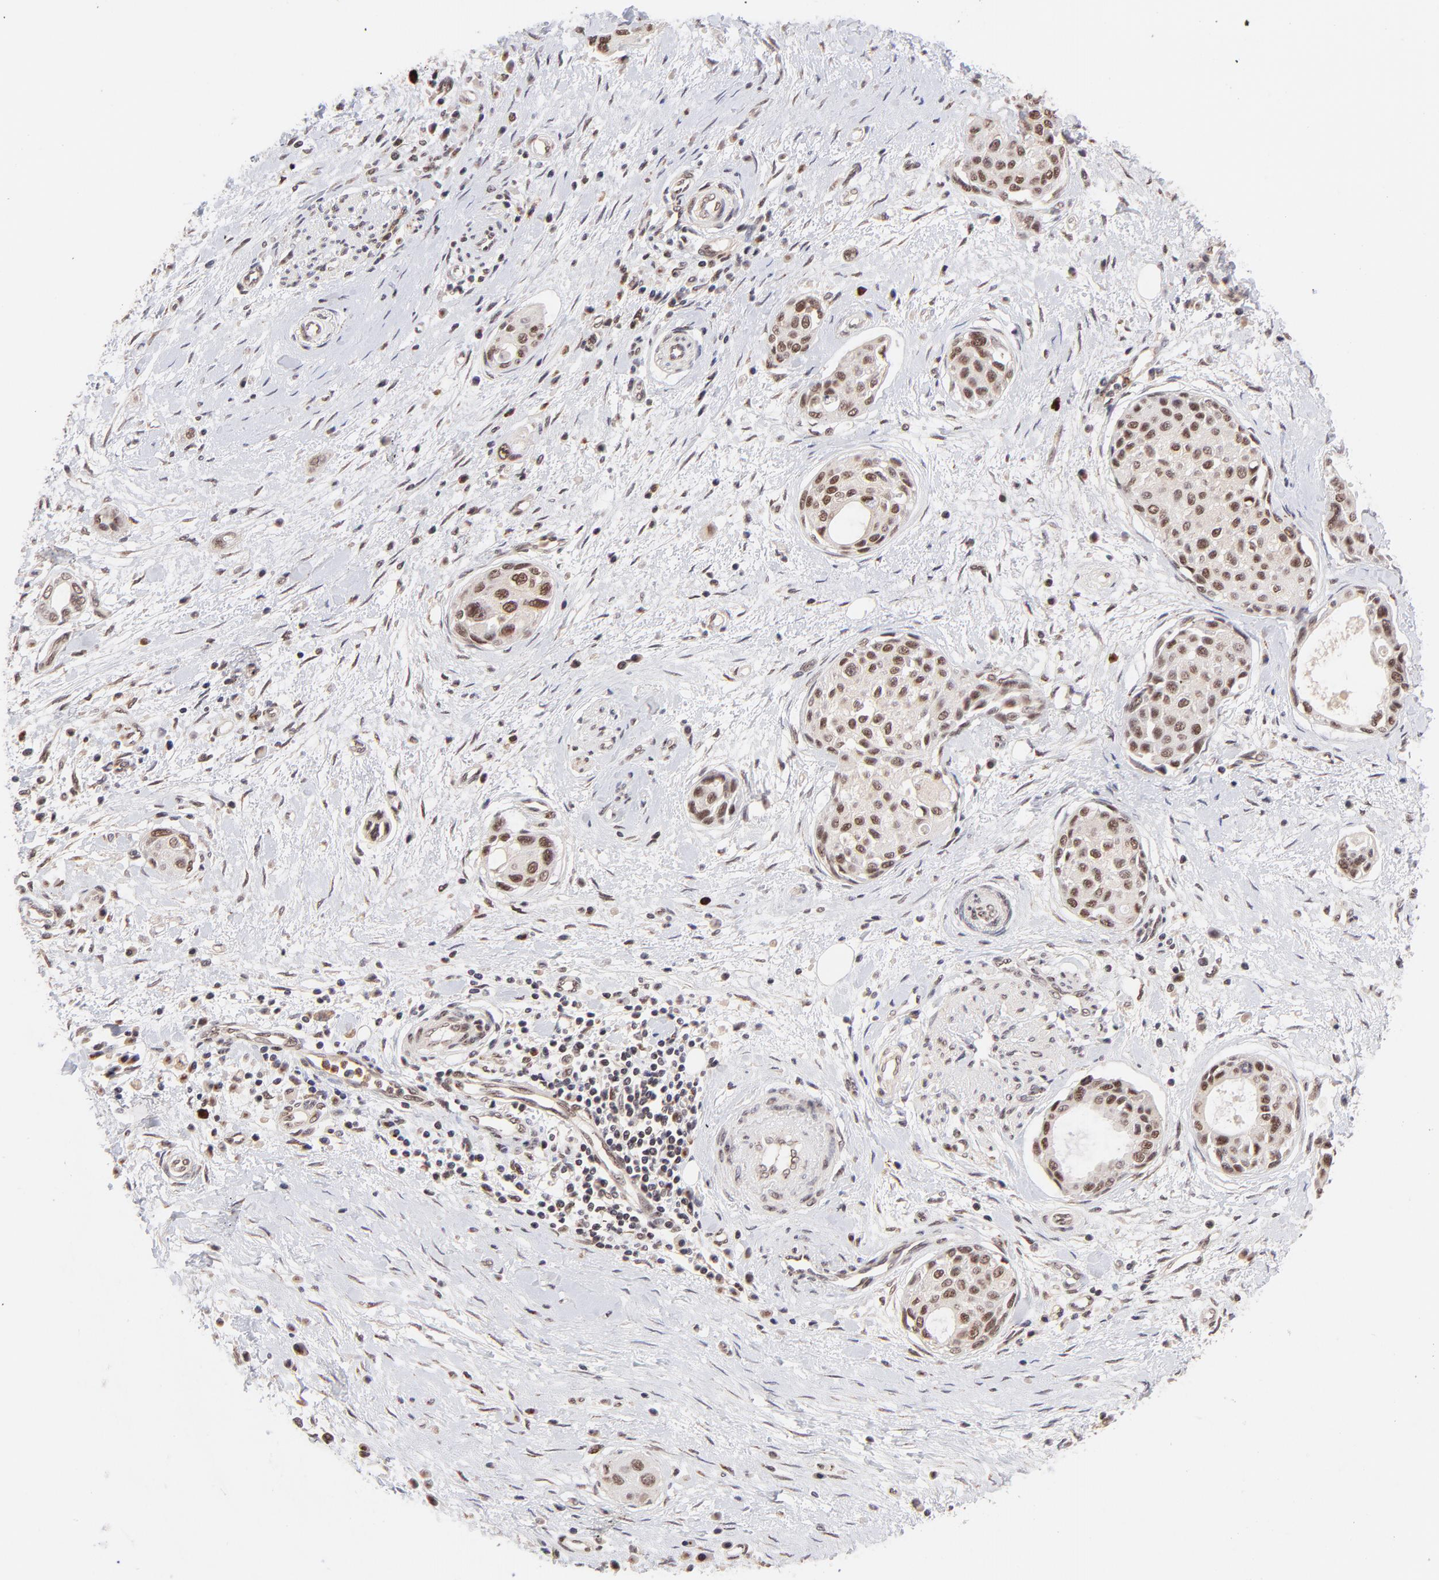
{"staining": {"intensity": "moderate", "quantity": ">75%", "location": "nuclear"}, "tissue": "pancreatic cancer", "cell_type": "Tumor cells", "image_type": "cancer", "snomed": [{"axis": "morphology", "description": "Adenocarcinoma, NOS"}, {"axis": "topography", "description": "Pancreas"}], "caption": "Human adenocarcinoma (pancreatic) stained with a brown dye exhibits moderate nuclear positive positivity in about >75% of tumor cells.", "gene": "MED12", "patient": {"sex": "female", "age": 60}}